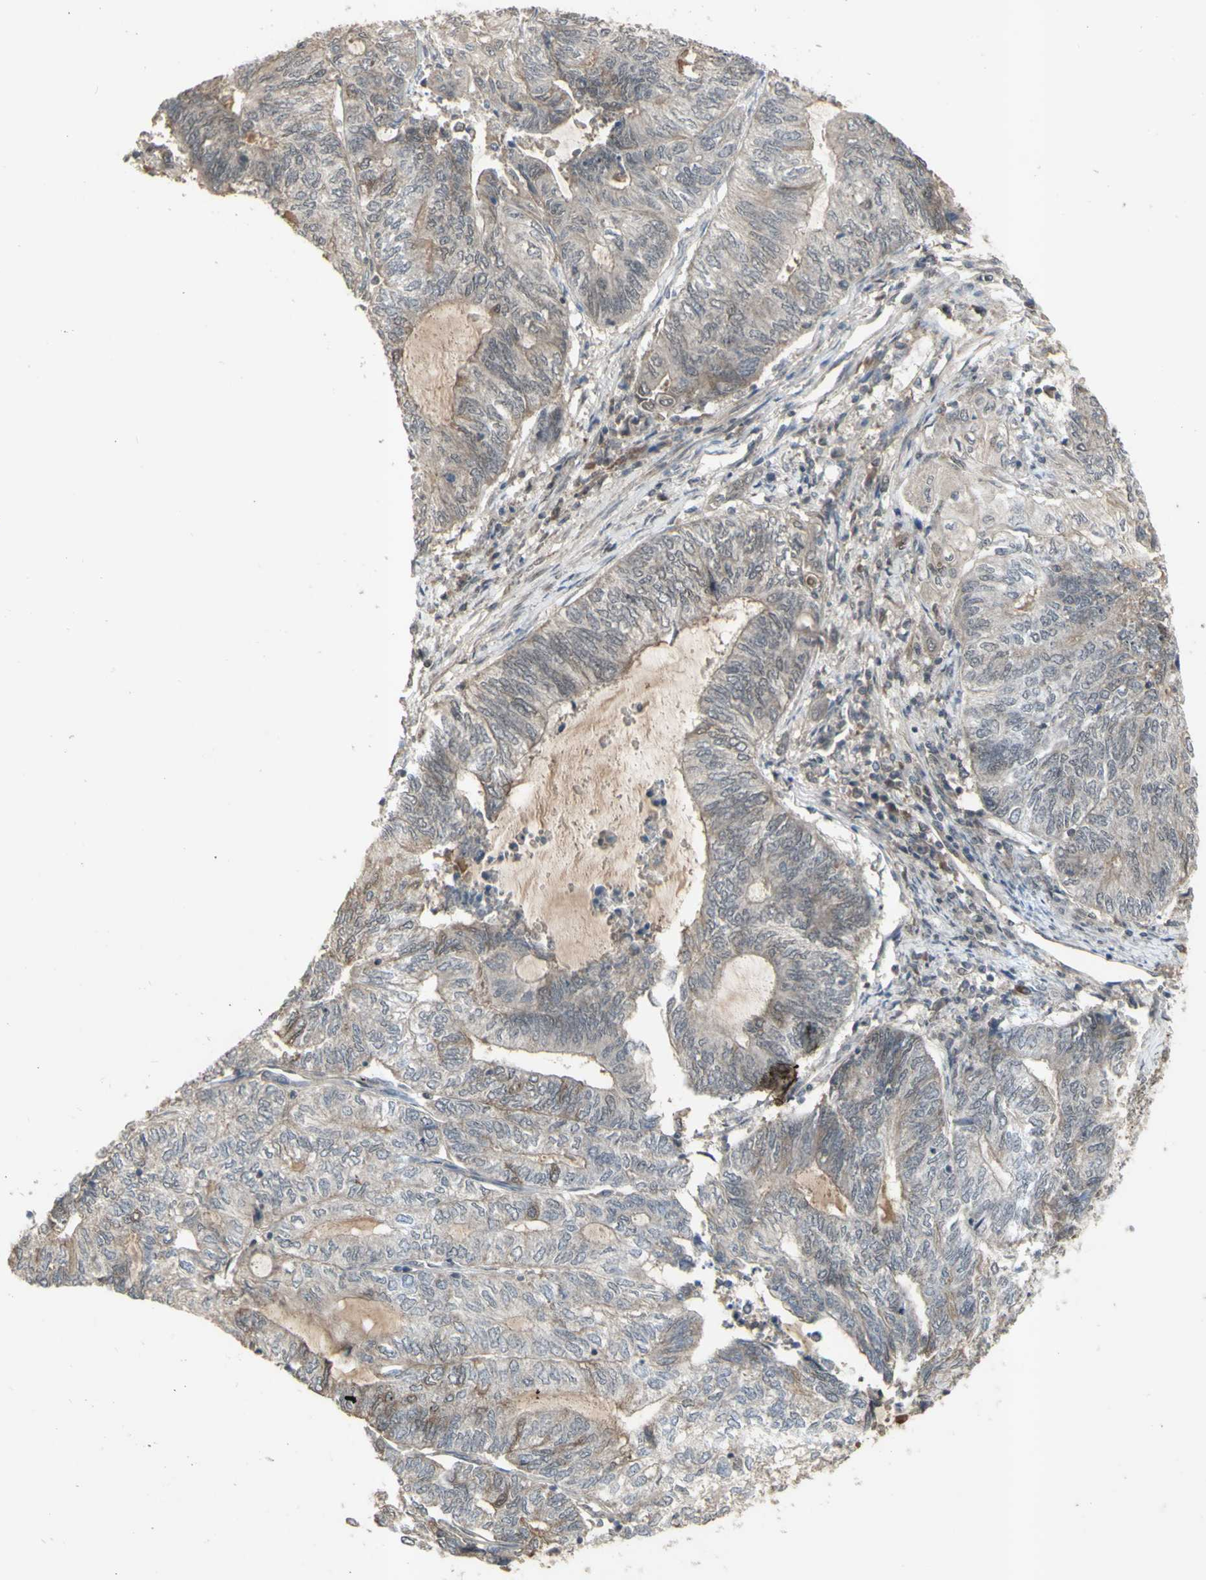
{"staining": {"intensity": "weak", "quantity": ">75%", "location": "cytoplasmic/membranous"}, "tissue": "endometrial cancer", "cell_type": "Tumor cells", "image_type": "cancer", "snomed": [{"axis": "morphology", "description": "Adenocarcinoma, NOS"}, {"axis": "topography", "description": "Uterus"}, {"axis": "topography", "description": "Endometrium"}], "caption": "Protein expression by IHC shows weak cytoplasmic/membranous expression in approximately >75% of tumor cells in endometrial cancer (adenocarcinoma).", "gene": "ALOX12", "patient": {"sex": "female", "age": 70}}